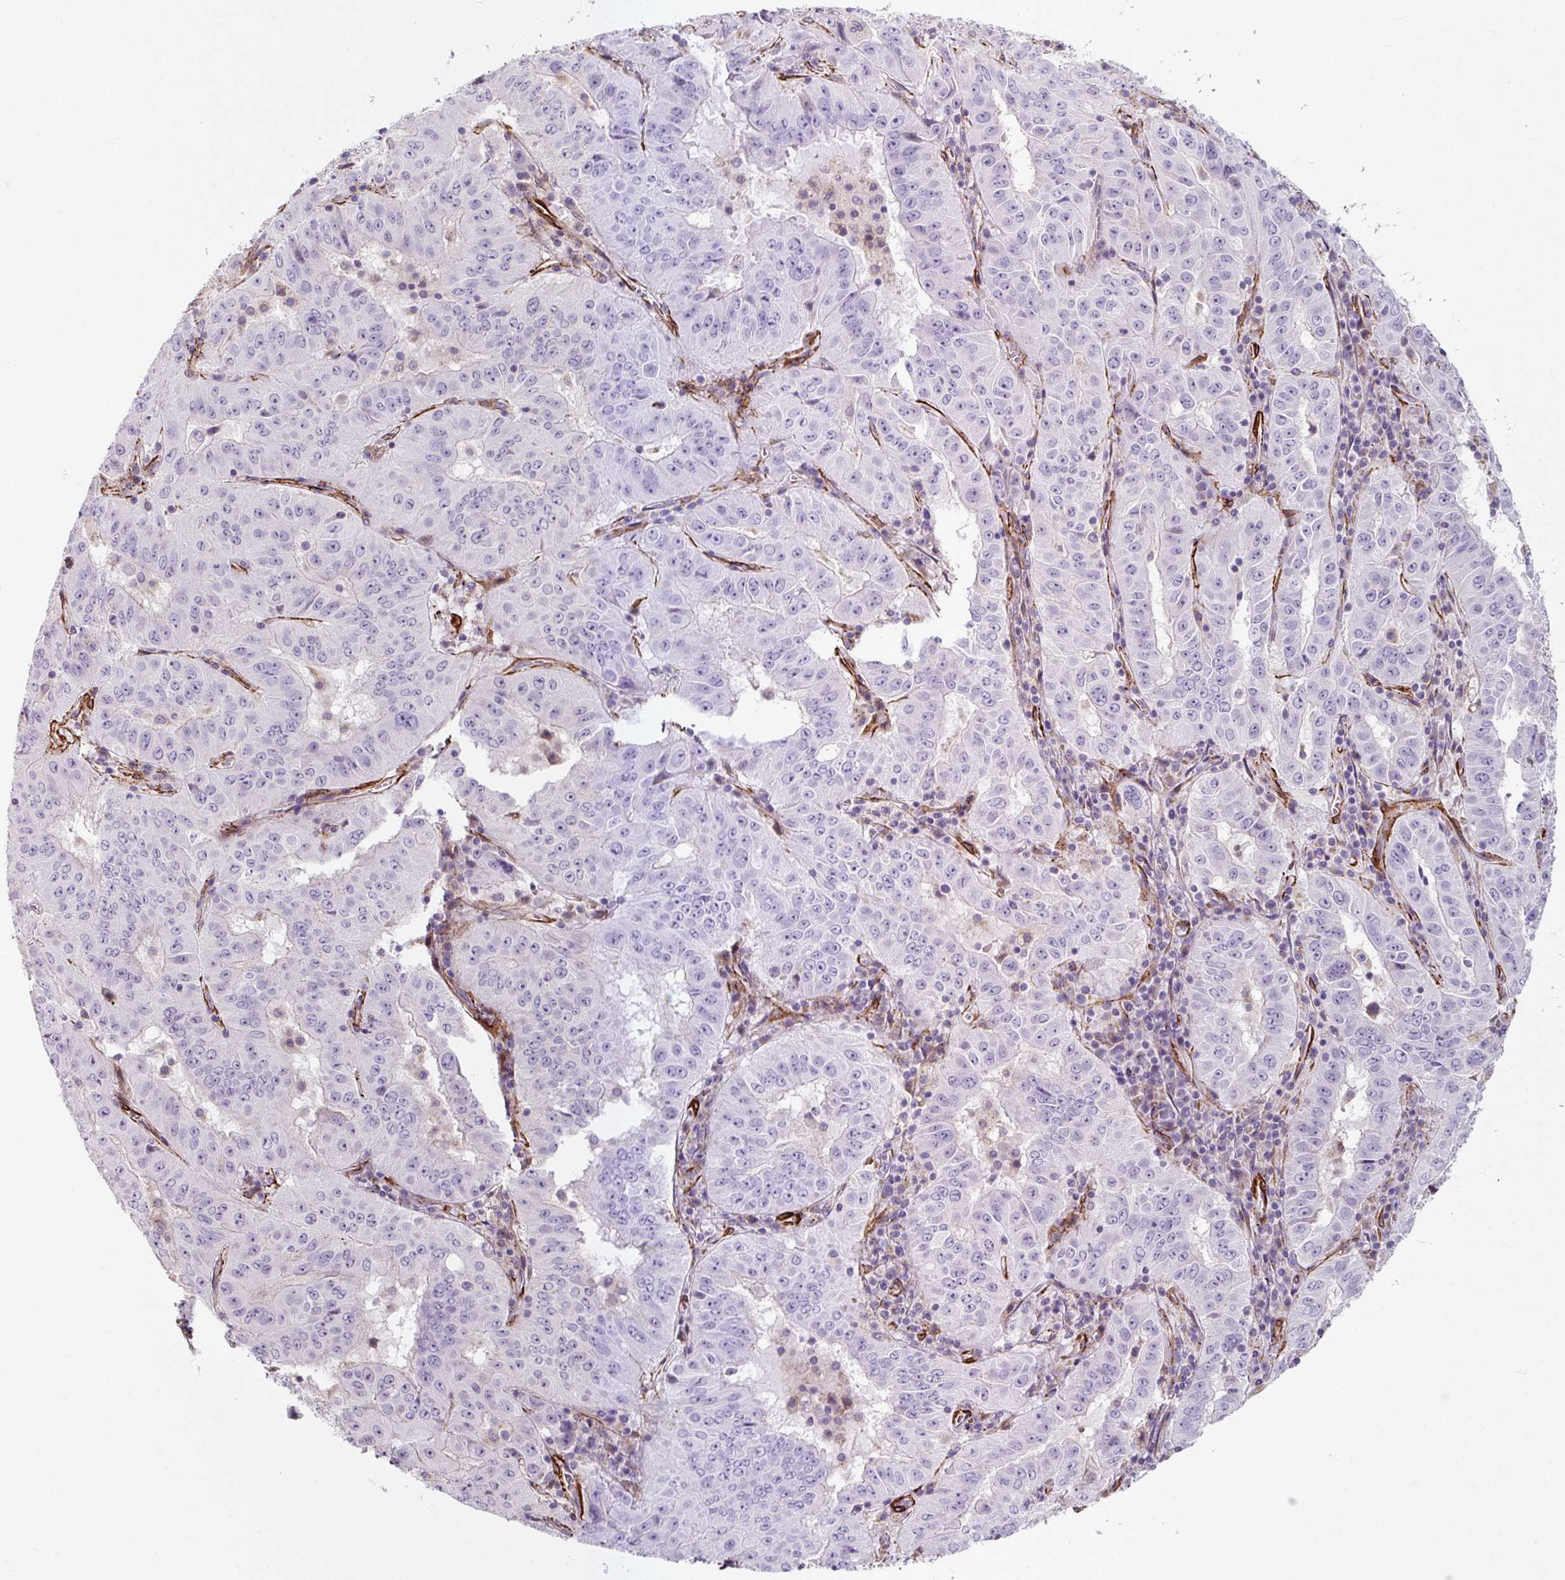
{"staining": {"intensity": "negative", "quantity": "none", "location": "none"}, "tissue": "pancreatic cancer", "cell_type": "Tumor cells", "image_type": "cancer", "snomed": [{"axis": "morphology", "description": "Adenocarcinoma, NOS"}, {"axis": "topography", "description": "Pancreas"}], "caption": "Tumor cells show no significant protein positivity in adenocarcinoma (pancreatic). Brightfield microscopy of immunohistochemistry (IHC) stained with DAB (3,3'-diaminobenzidine) (brown) and hematoxylin (blue), captured at high magnification.", "gene": "MRPS5", "patient": {"sex": "male", "age": 63}}